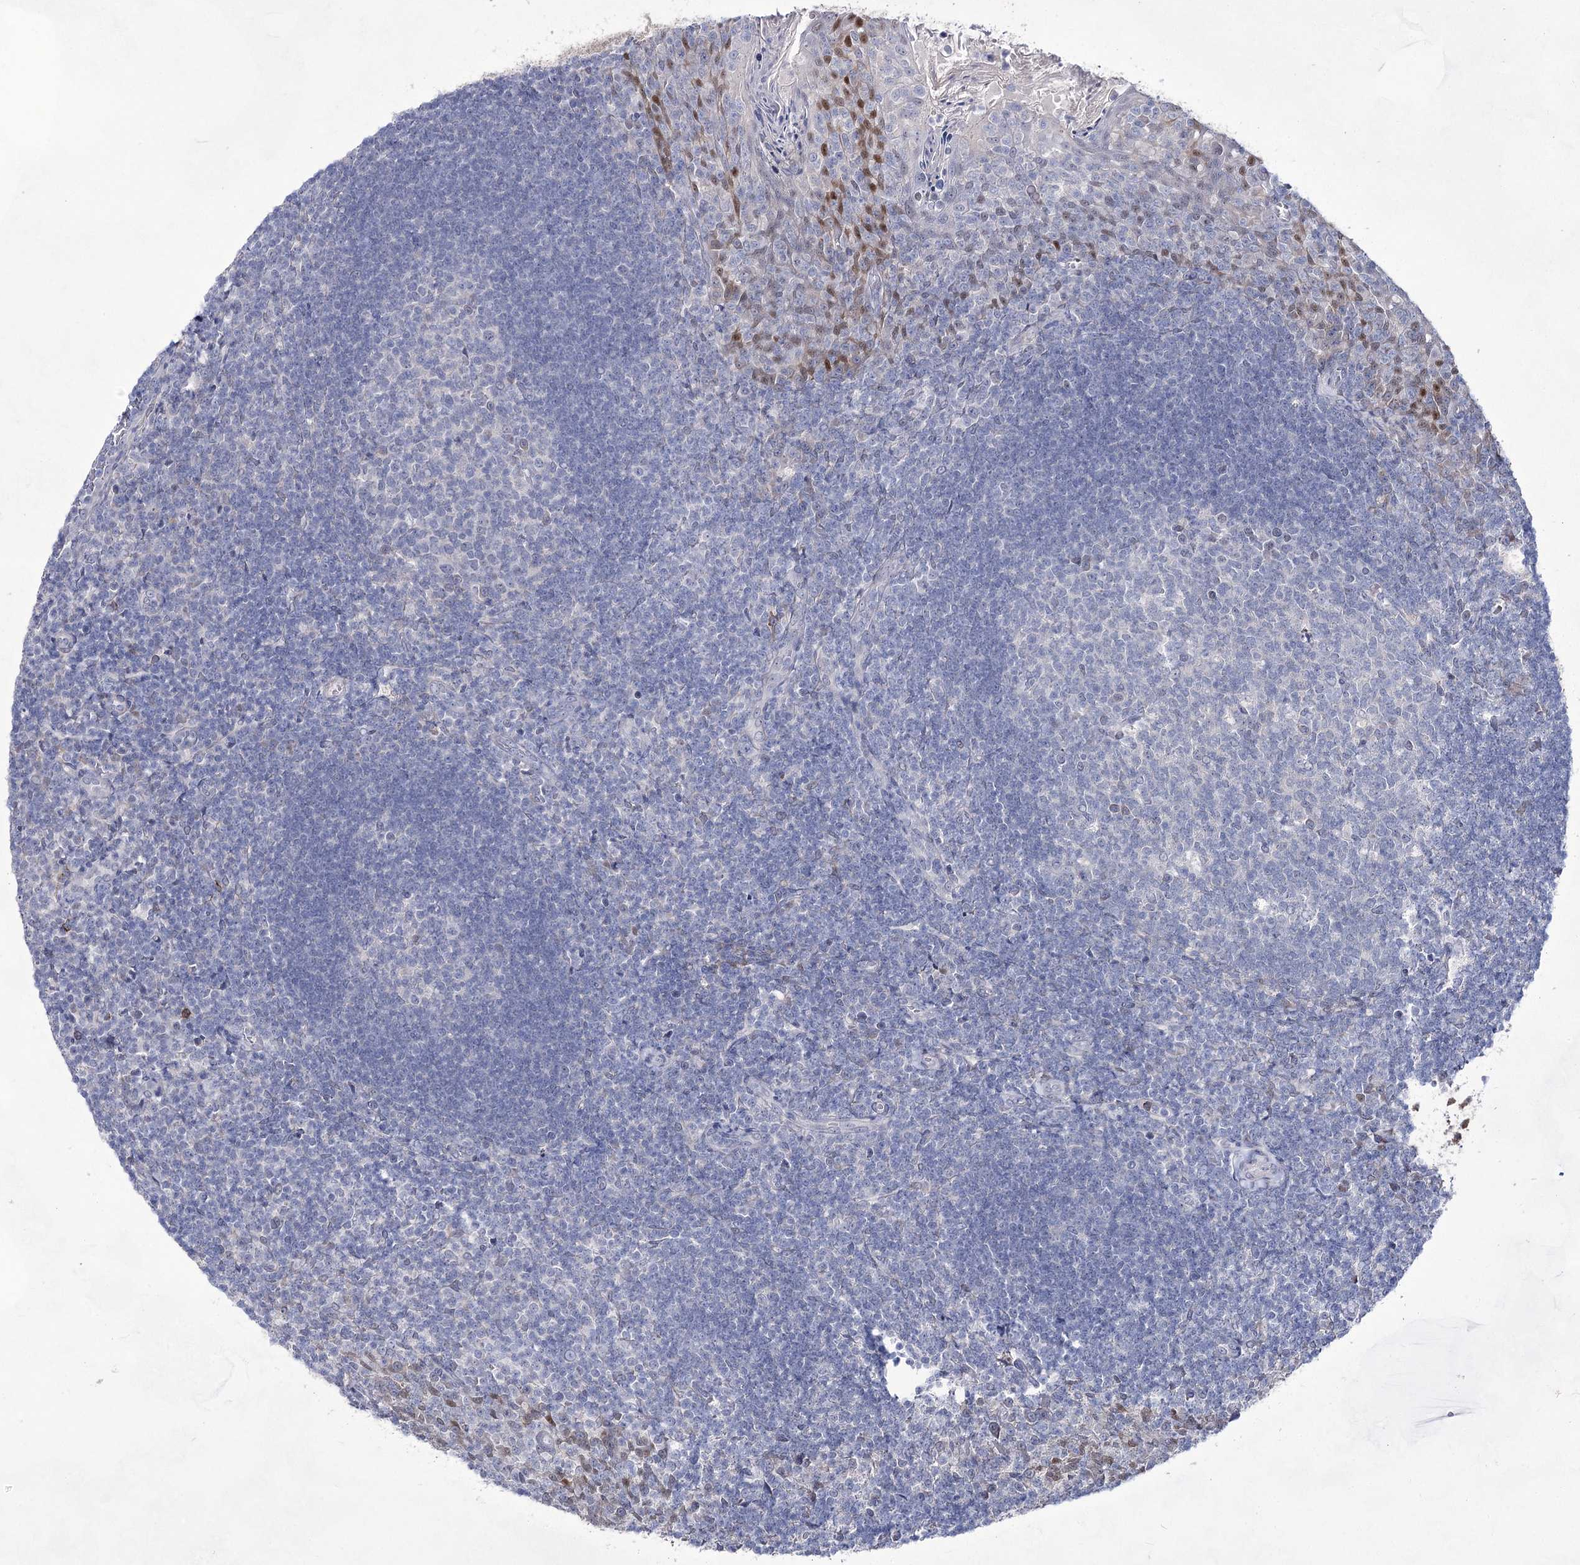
{"staining": {"intensity": "negative", "quantity": "none", "location": "none"}, "tissue": "tonsil", "cell_type": "Germinal center cells", "image_type": "normal", "snomed": [{"axis": "morphology", "description": "Normal tissue, NOS"}, {"axis": "topography", "description": "Tonsil"}], "caption": "This is an immunohistochemistry histopathology image of benign tonsil. There is no staining in germinal center cells.", "gene": "UGDH", "patient": {"sex": "female", "age": 10}}